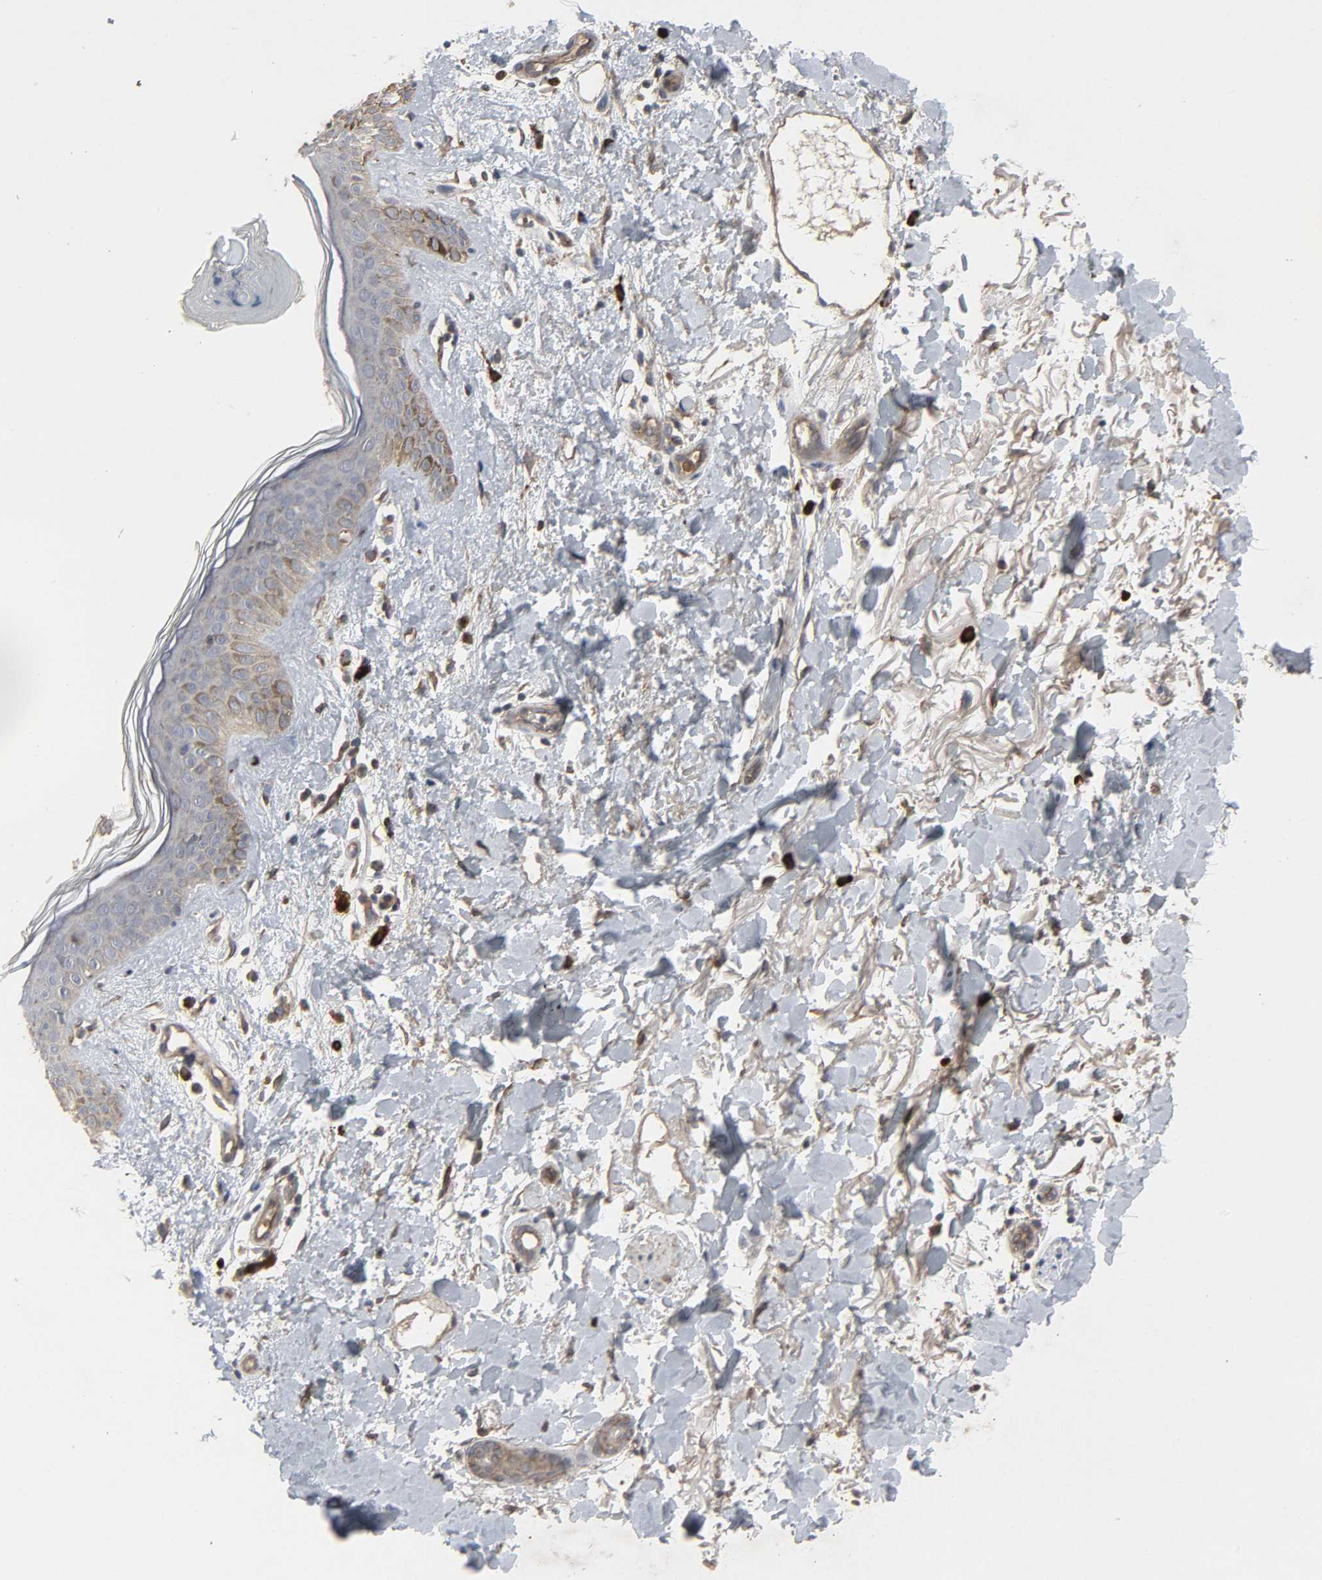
{"staining": {"intensity": "weak", "quantity": "<25%", "location": "cytoplasmic/membranous"}, "tissue": "skin cancer", "cell_type": "Tumor cells", "image_type": "cancer", "snomed": [{"axis": "morphology", "description": "Basal cell carcinoma"}, {"axis": "topography", "description": "Skin"}], "caption": "Skin cancer was stained to show a protein in brown. There is no significant staining in tumor cells. (Brightfield microscopy of DAB (3,3'-diaminobenzidine) immunohistochemistry at high magnification).", "gene": "ADCY4", "patient": {"sex": "female", "age": 79}}